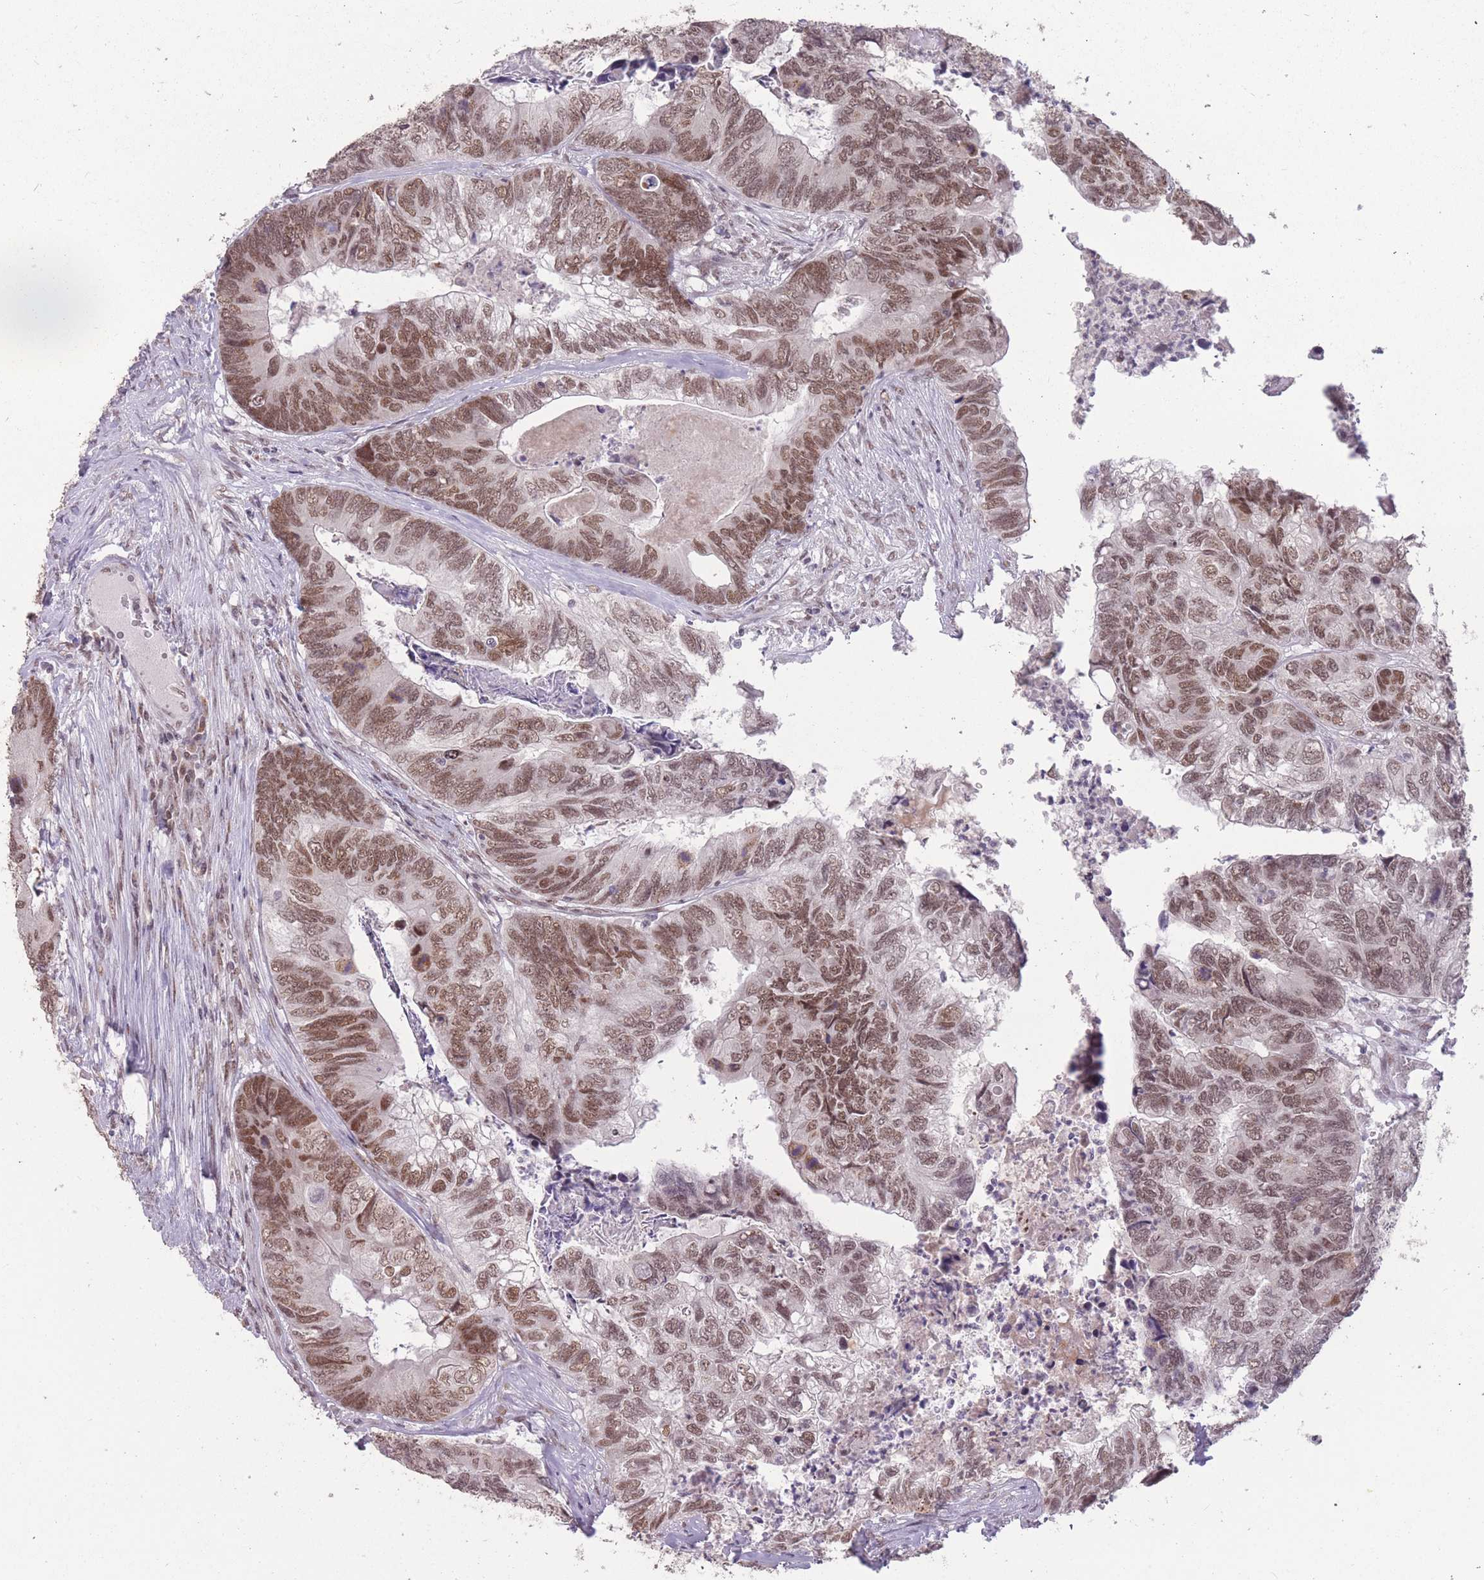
{"staining": {"intensity": "moderate", "quantity": ">75%", "location": "nuclear"}, "tissue": "colorectal cancer", "cell_type": "Tumor cells", "image_type": "cancer", "snomed": [{"axis": "morphology", "description": "Adenocarcinoma, NOS"}, {"axis": "topography", "description": "Colon"}], "caption": "Immunohistochemical staining of colorectal cancer exhibits moderate nuclear protein staining in approximately >75% of tumor cells.", "gene": "HNRNPUL1", "patient": {"sex": "female", "age": 67}}